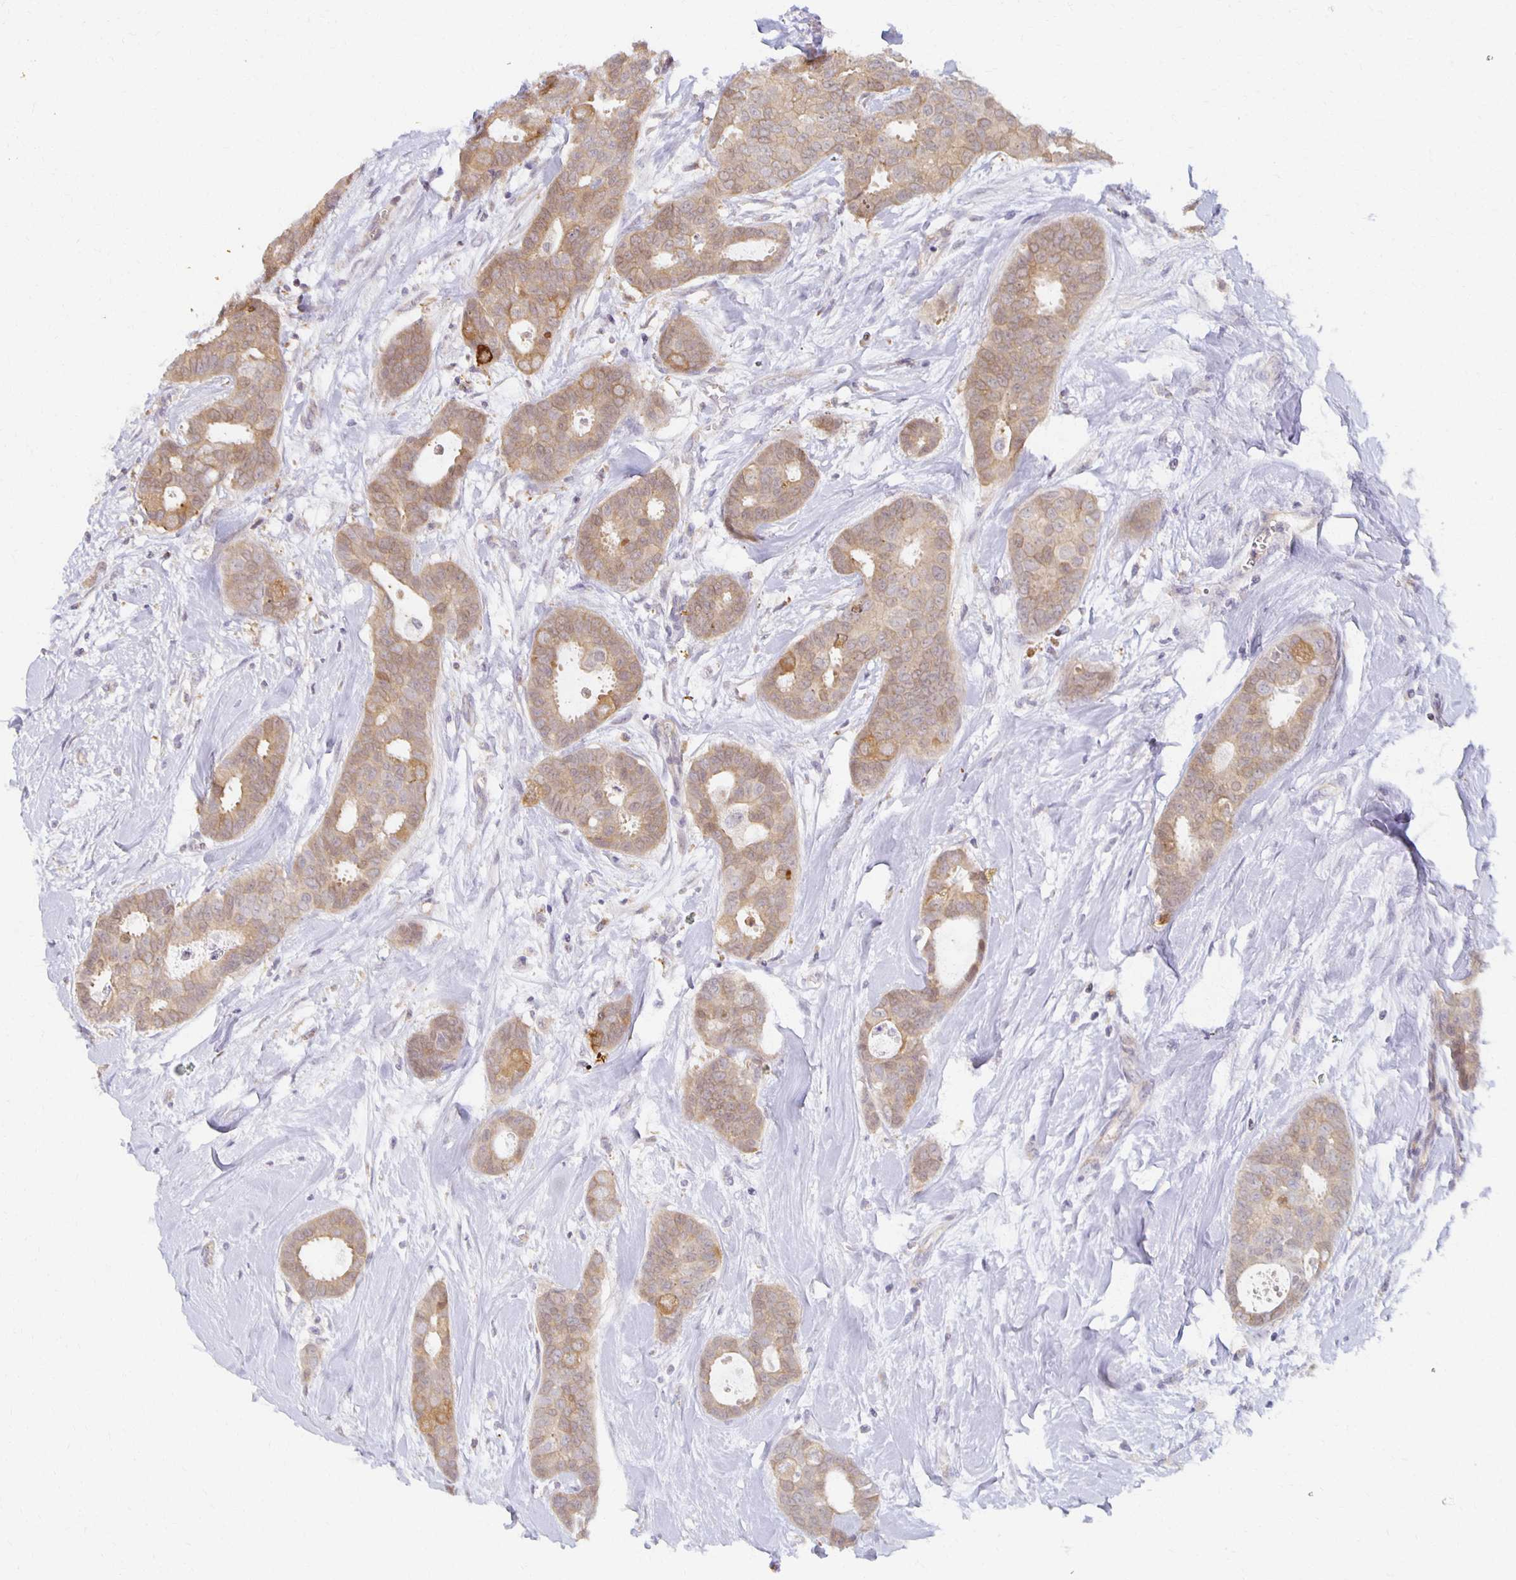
{"staining": {"intensity": "moderate", "quantity": ">75%", "location": "cytoplasmic/membranous"}, "tissue": "breast cancer", "cell_type": "Tumor cells", "image_type": "cancer", "snomed": [{"axis": "morphology", "description": "Duct carcinoma"}, {"axis": "topography", "description": "Breast"}], "caption": "Human breast cancer stained with a brown dye shows moderate cytoplasmic/membranous positive staining in approximately >75% of tumor cells.", "gene": "SORL1", "patient": {"sex": "female", "age": 45}}